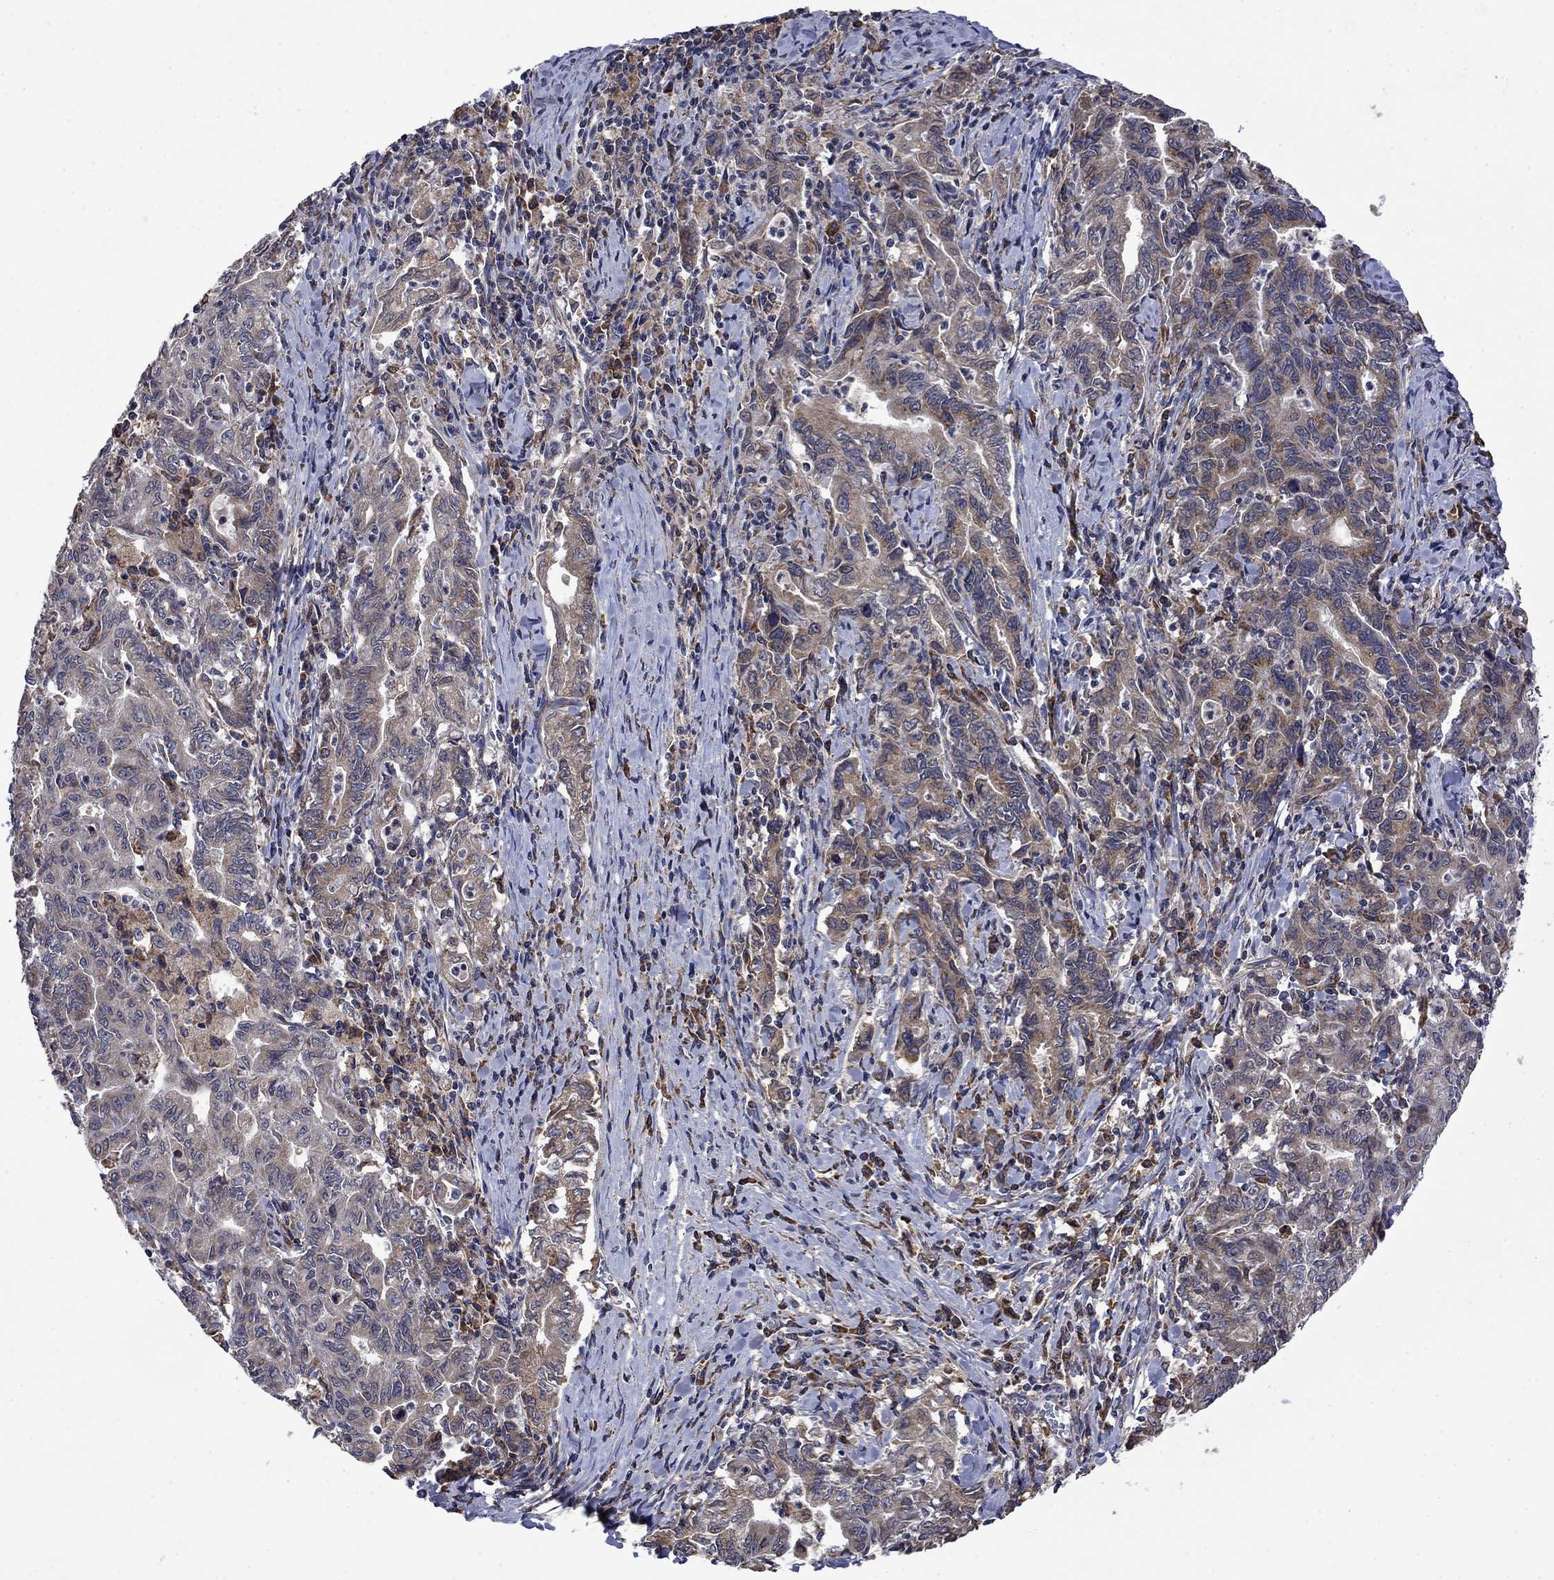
{"staining": {"intensity": "moderate", "quantity": "25%-75%", "location": "cytoplasmic/membranous"}, "tissue": "stomach cancer", "cell_type": "Tumor cells", "image_type": "cancer", "snomed": [{"axis": "morphology", "description": "Adenocarcinoma, NOS"}, {"axis": "topography", "description": "Stomach, upper"}], "caption": "IHC (DAB (3,3'-diaminobenzidine)) staining of human stomach adenocarcinoma demonstrates moderate cytoplasmic/membranous protein positivity in approximately 25%-75% of tumor cells.", "gene": "FURIN", "patient": {"sex": "female", "age": 79}}